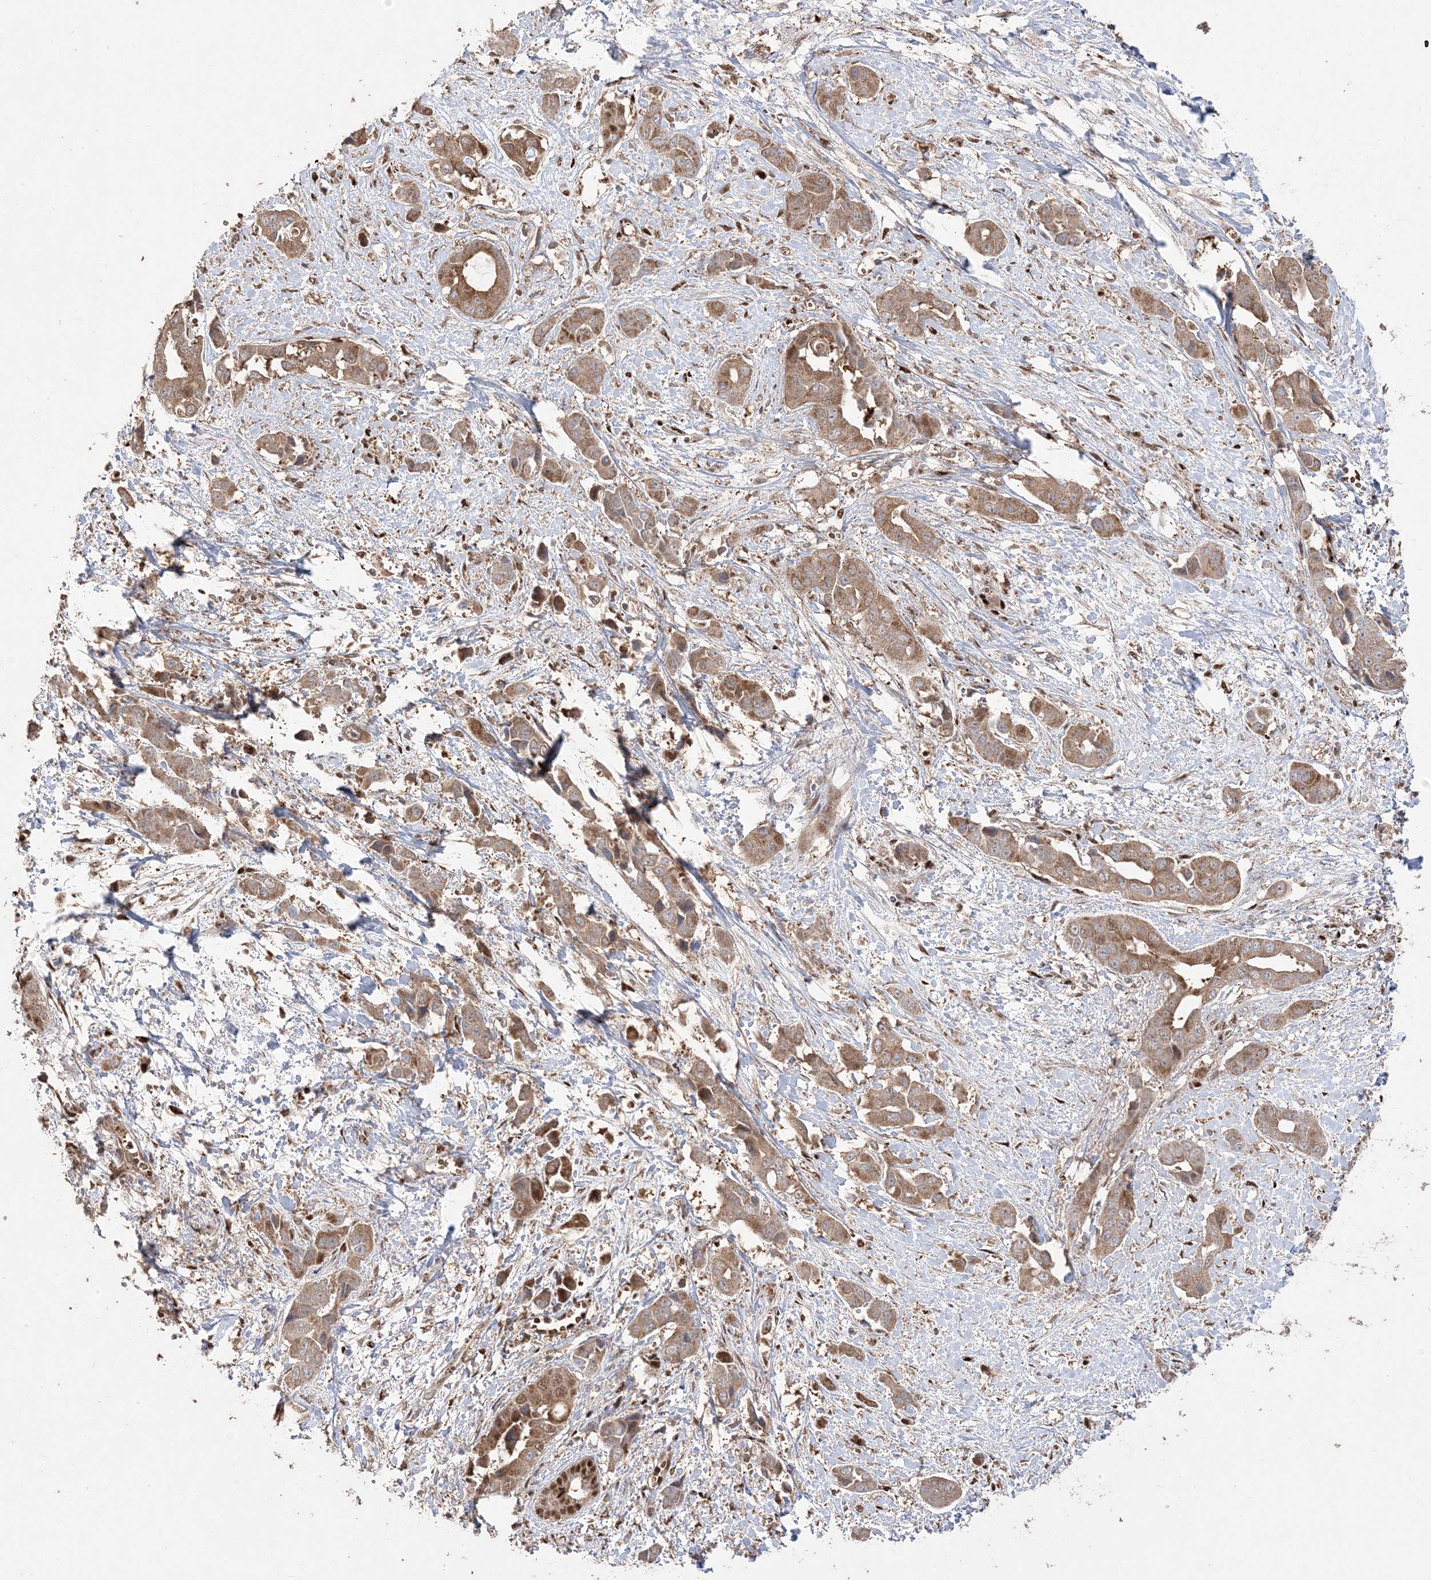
{"staining": {"intensity": "moderate", "quantity": ">75%", "location": "cytoplasmic/membranous"}, "tissue": "liver cancer", "cell_type": "Tumor cells", "image_type": "cancer", "snomed": [{"axis": "morphology", "description": "Cholangiocarcinoma"}, {"axis": "topography", "description": "Liver"}], "caption": "Tumor cells demonstrate medium levels of moderate cytoplasmic/membranous staining in approximately >75% of cells in human liver cholangiocarcinoma.", "gene": "PPOX", "patient": {"sex": "female", "age": 52}}